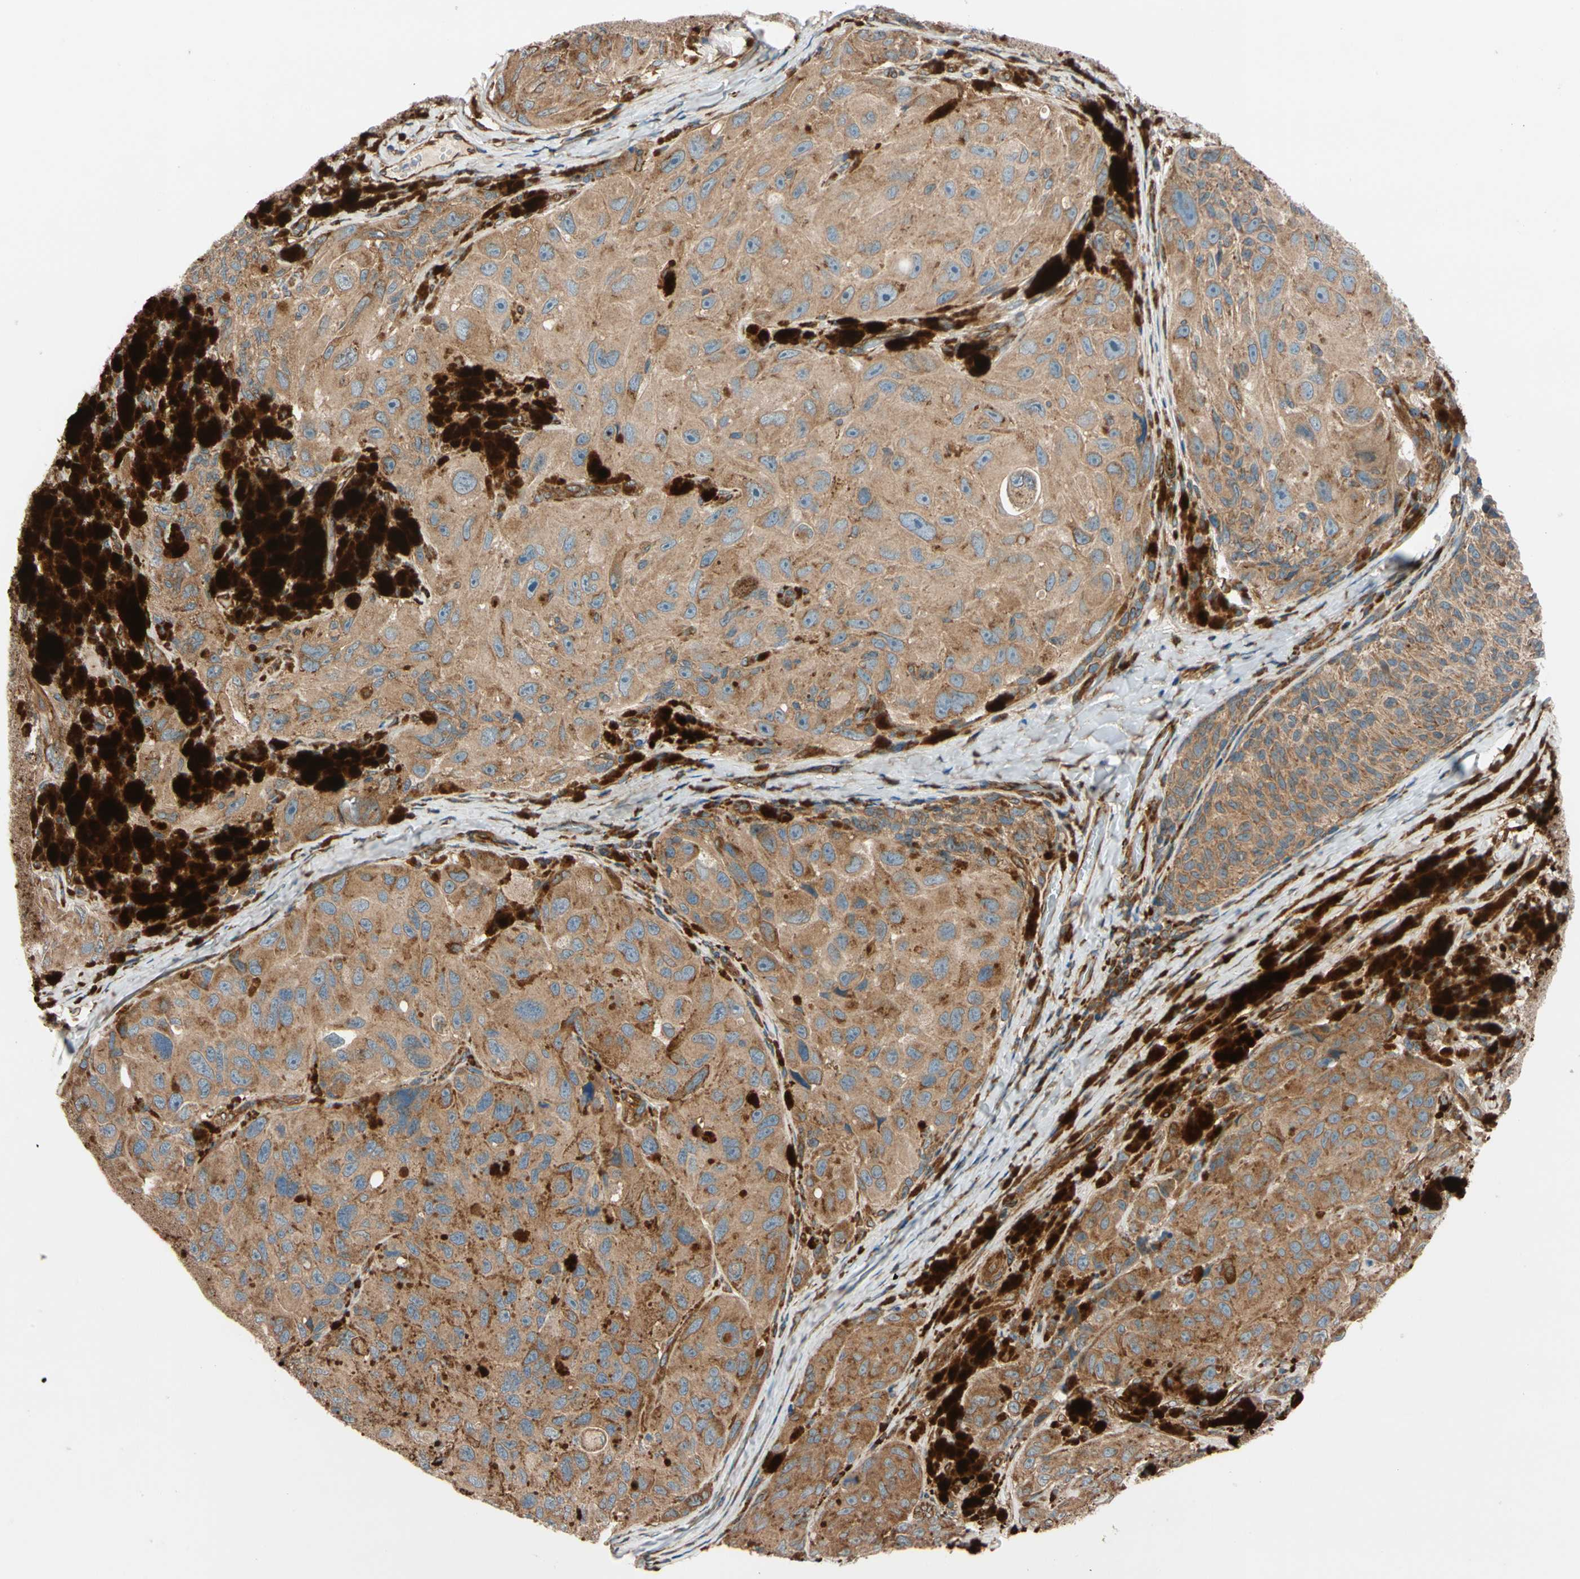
{"staining": {"intensity": "moderate", "quantity": ">75%", "location": "cytoplasmic/membranous"}, "tissue": "melanoma", "cell_type": "Tumor cells", "image_type": "cancer", "snomed": [{"axis": "morphology", "description": "Malignant melanoma, NOS"}, {"axis": "topography", "description": "Skin"}], "caption": "Human malignant melanoma stained for a protein (brown) shows moderate cytoplasmic/membranous positive expression in about >75% of tumor cells.", "gene": "PHYH", "patient": {"sex": "female", "age": 73}}